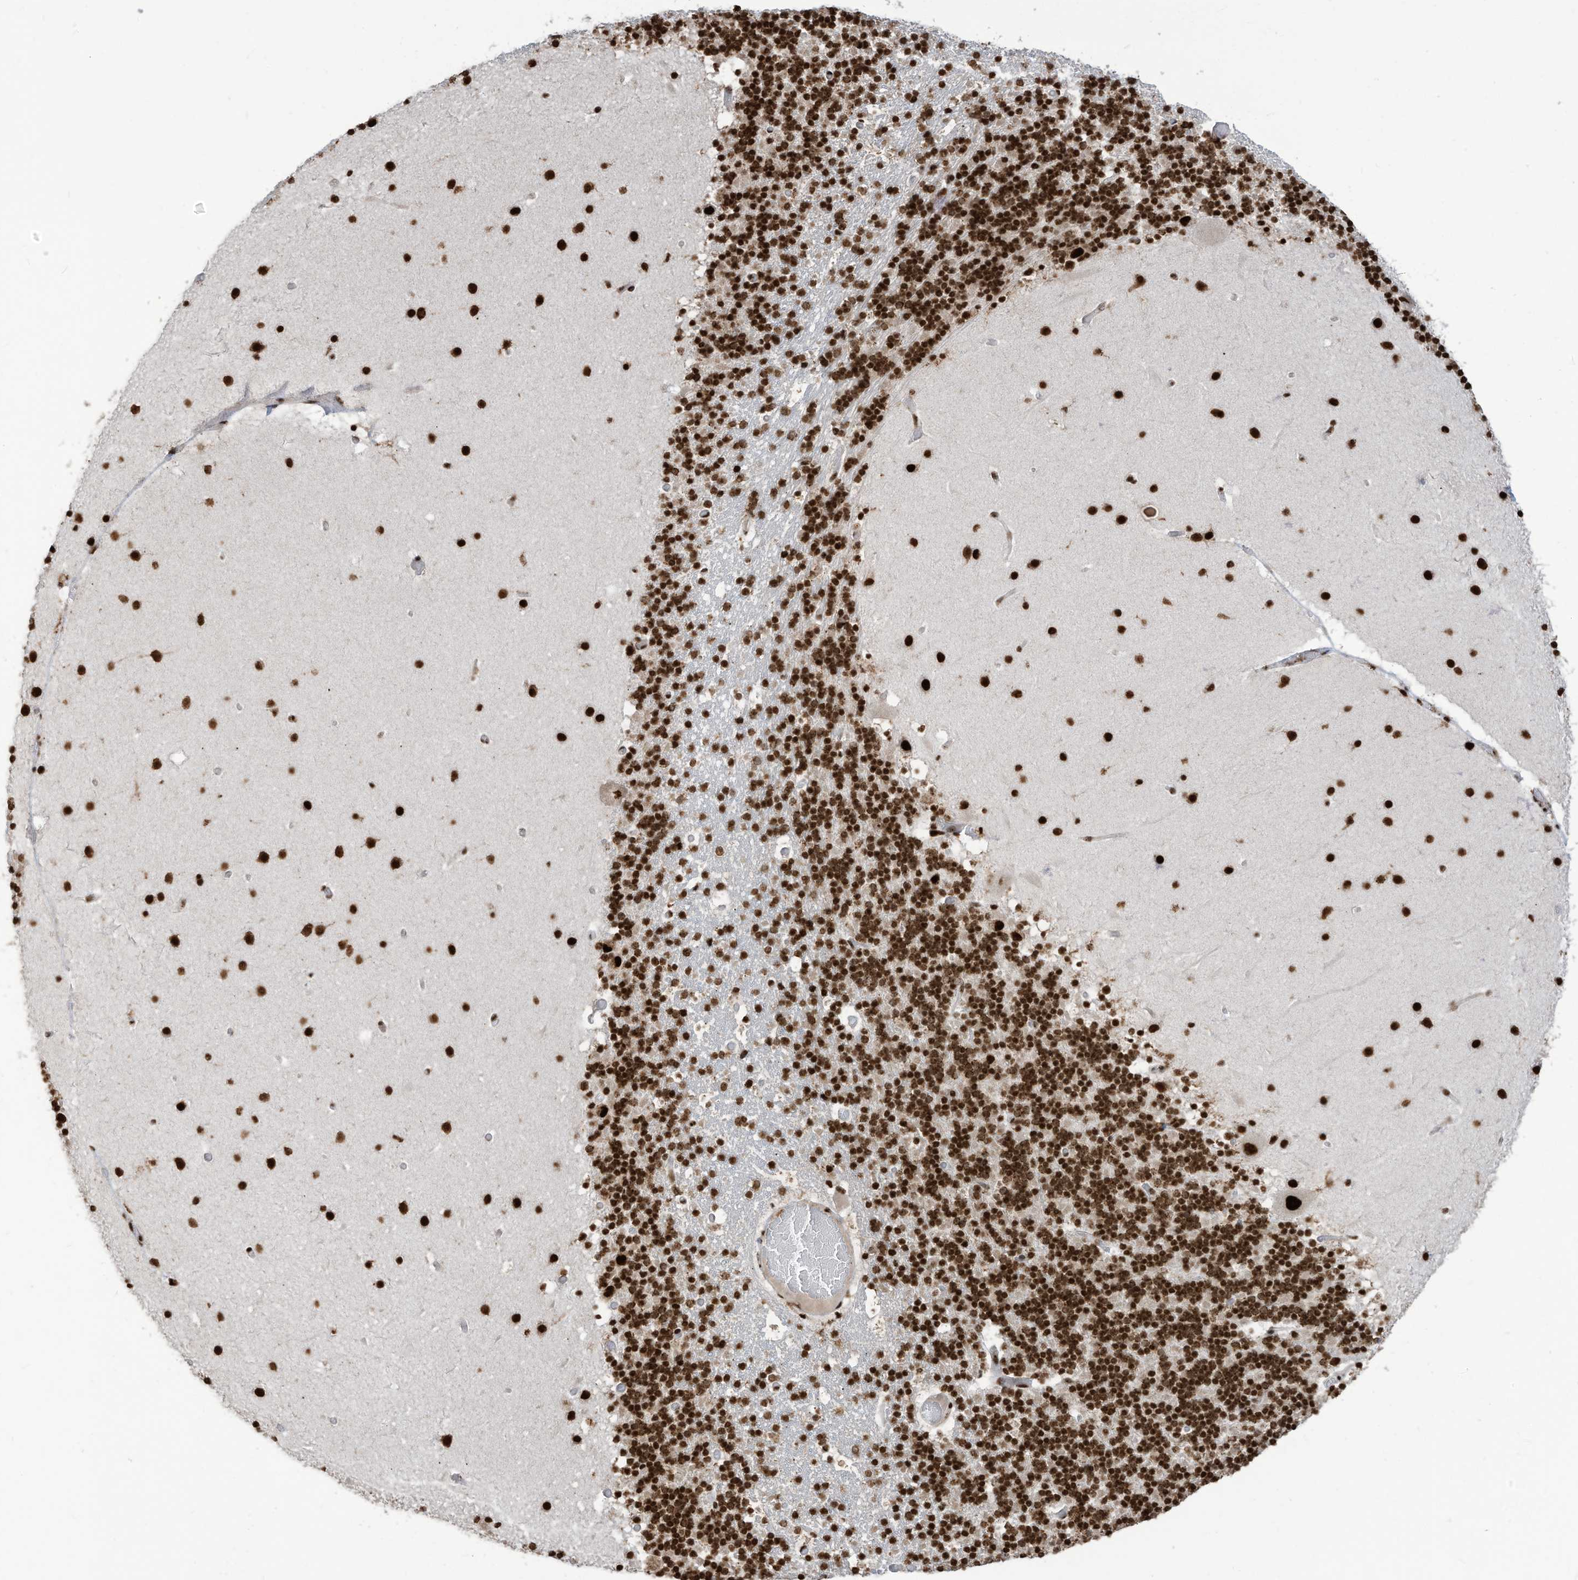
{"staining": {"intensity": "strong", "quantity": ">75%", "location": "nuclear"}, "tissue": "cerebellum", "cell_type": "Cells in granular layer", "image_type": "normal", "snomed": [{"axis": "morphology", "description": "Normal tissue, NOS"}, {"axis": "topography", "description": "Cerebellum"}], "caption": "High-power microscopy captured an IHC histopathology image of benign cerebellum, revealing strong nuclear staining in about >75% of cells in granular layer.", "gene": "LBH", "patient": {"sex": "male", "age": 57}}